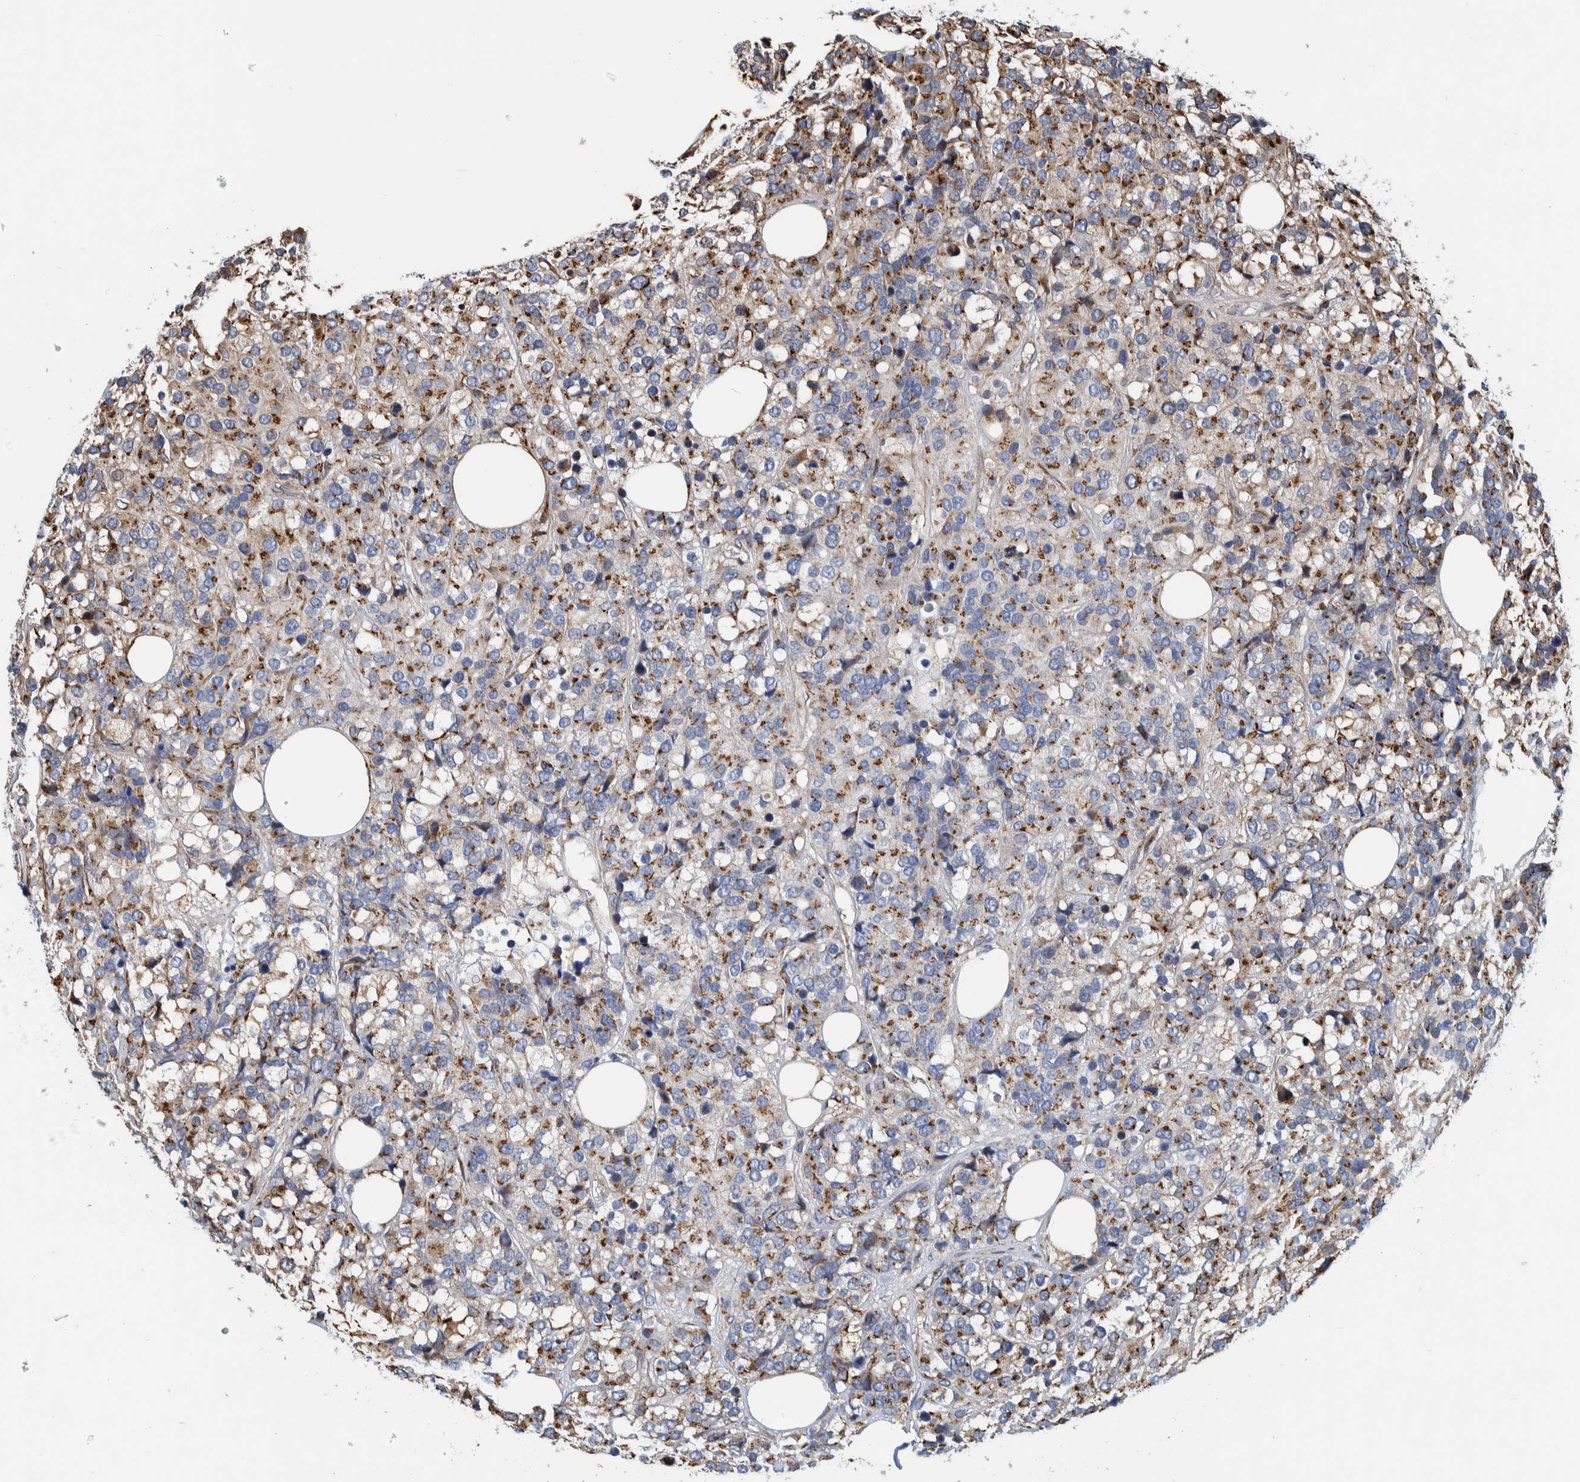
{"staining": {"intensity": "moderate", "quantity": ">75%", "location": "cytoplasmic/membranous"}, "tissue": "breast cancer", "cell_type": "Tumor cells", "image_type": "cancer", "snomed": [{"axis": "morphology", "description": "Lobular carcinoma"}, {"axis": "topography", "description": "Breast"}], "caption": "A brown stain labels moderate cytoplasmic/membranous positivity of a protein in human breast lobular carcinoma tumor cells. Using DAB (brown) and hematoxylin (blue) stains, captured at high magnification using brightfield microscopy.", "gene": "CCDC57", "patient": {"sex": "female", "age": 59}}